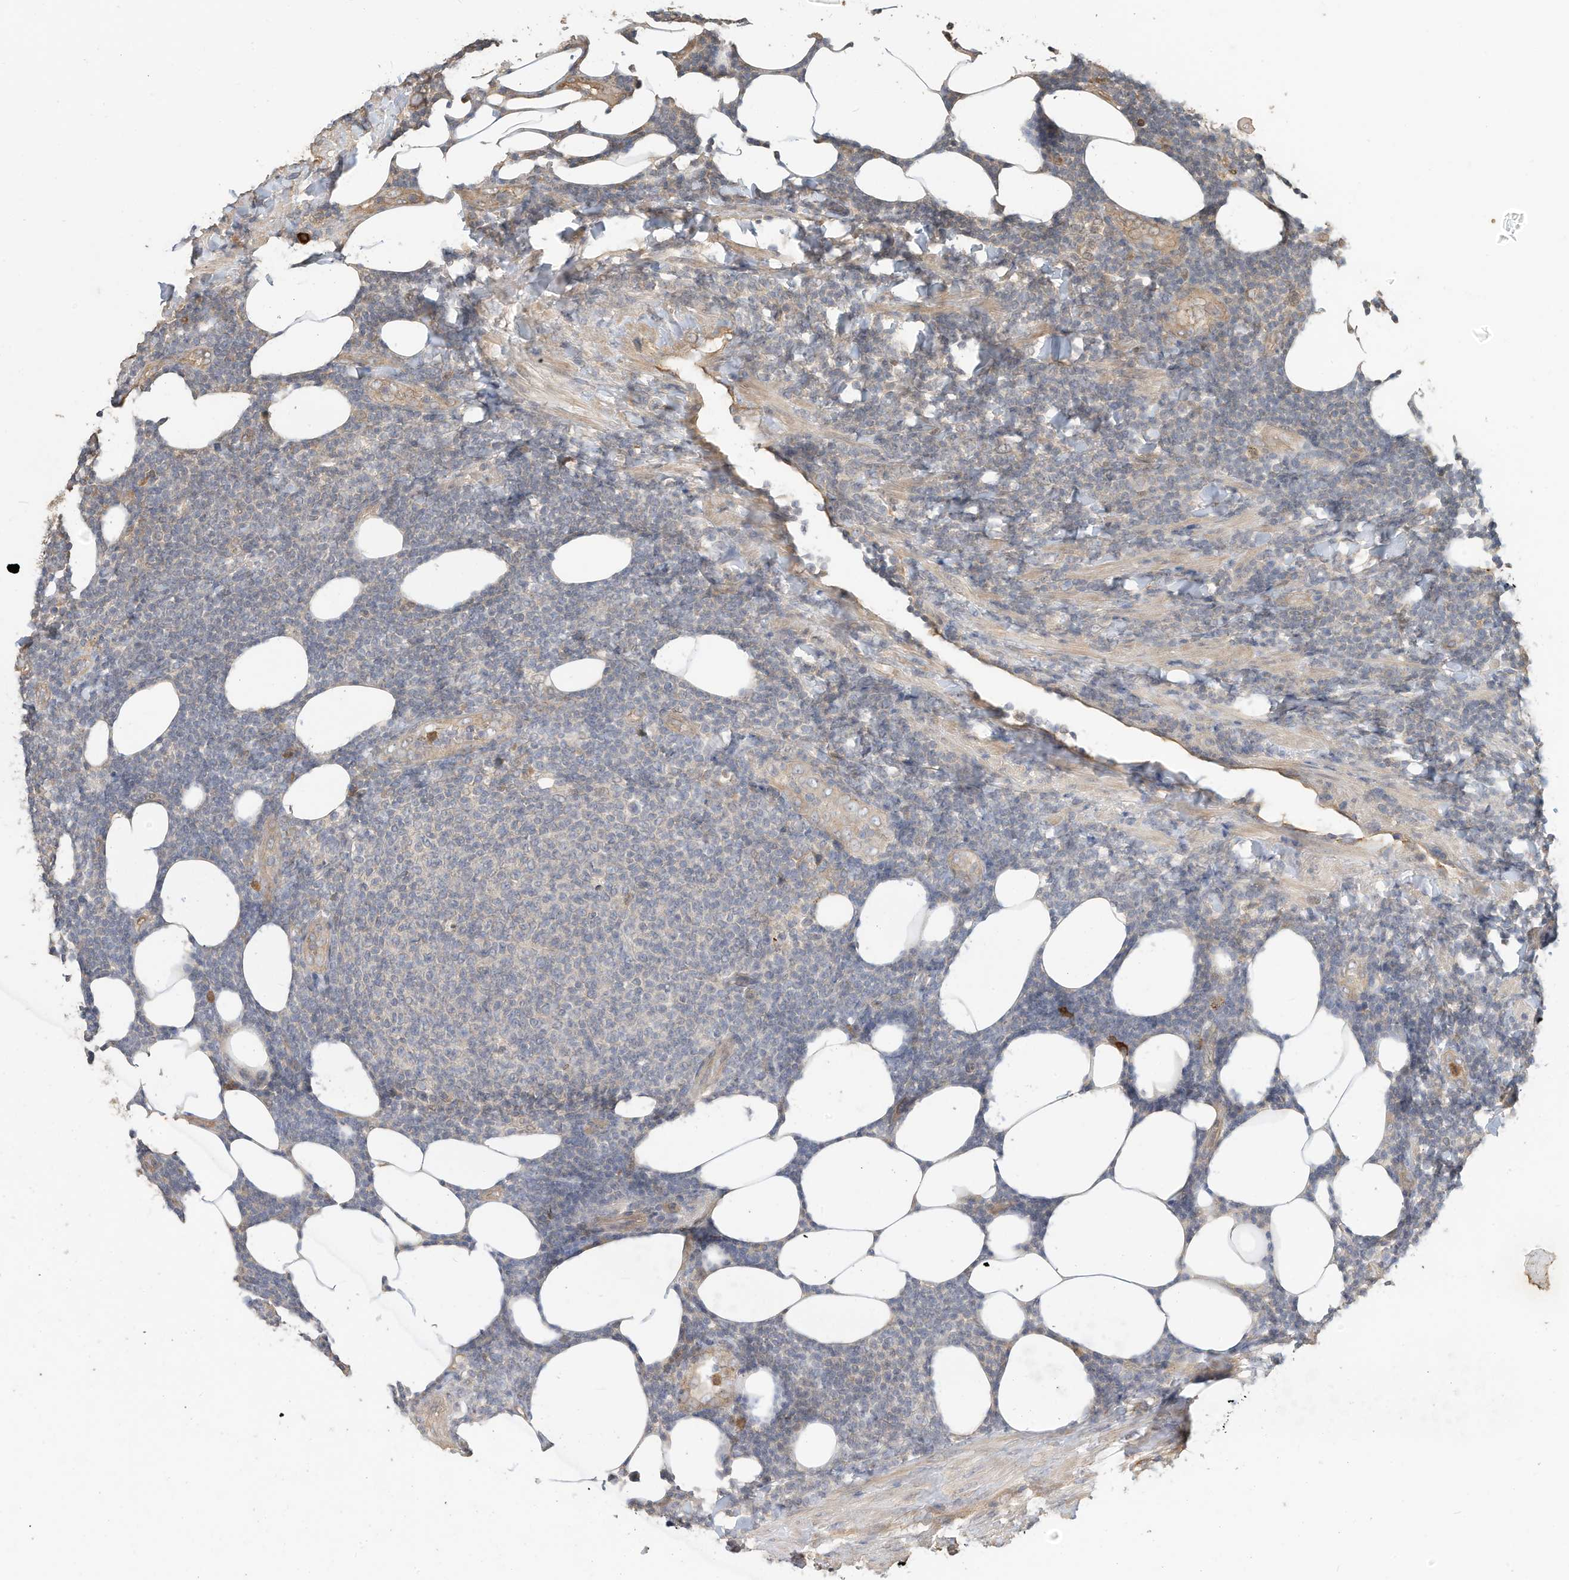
{"staining": {"intensity": "negative", "quantity": "none", "location": "none"}, "tissue": "lymphoma", "cell_type": "Tumor cells", "image_type": "cancer", "snomed": [{"axis": "morphology", "description": "Malignant lymphoma, non-Hodgkin's type, Low grade"}, {"axis": "topography", "description": "Lymph node"}], "caption": "Immunohistochemistry (IHC) of lymphoma shows no positivity in tumor cells. Brightfield microscopy of immunohistochemistry stained with DAB (brown) and hematoxylin (blue), captured at high magnification.", "gene": "OFD1", "patient": {"sex": "male", "age": 66}}